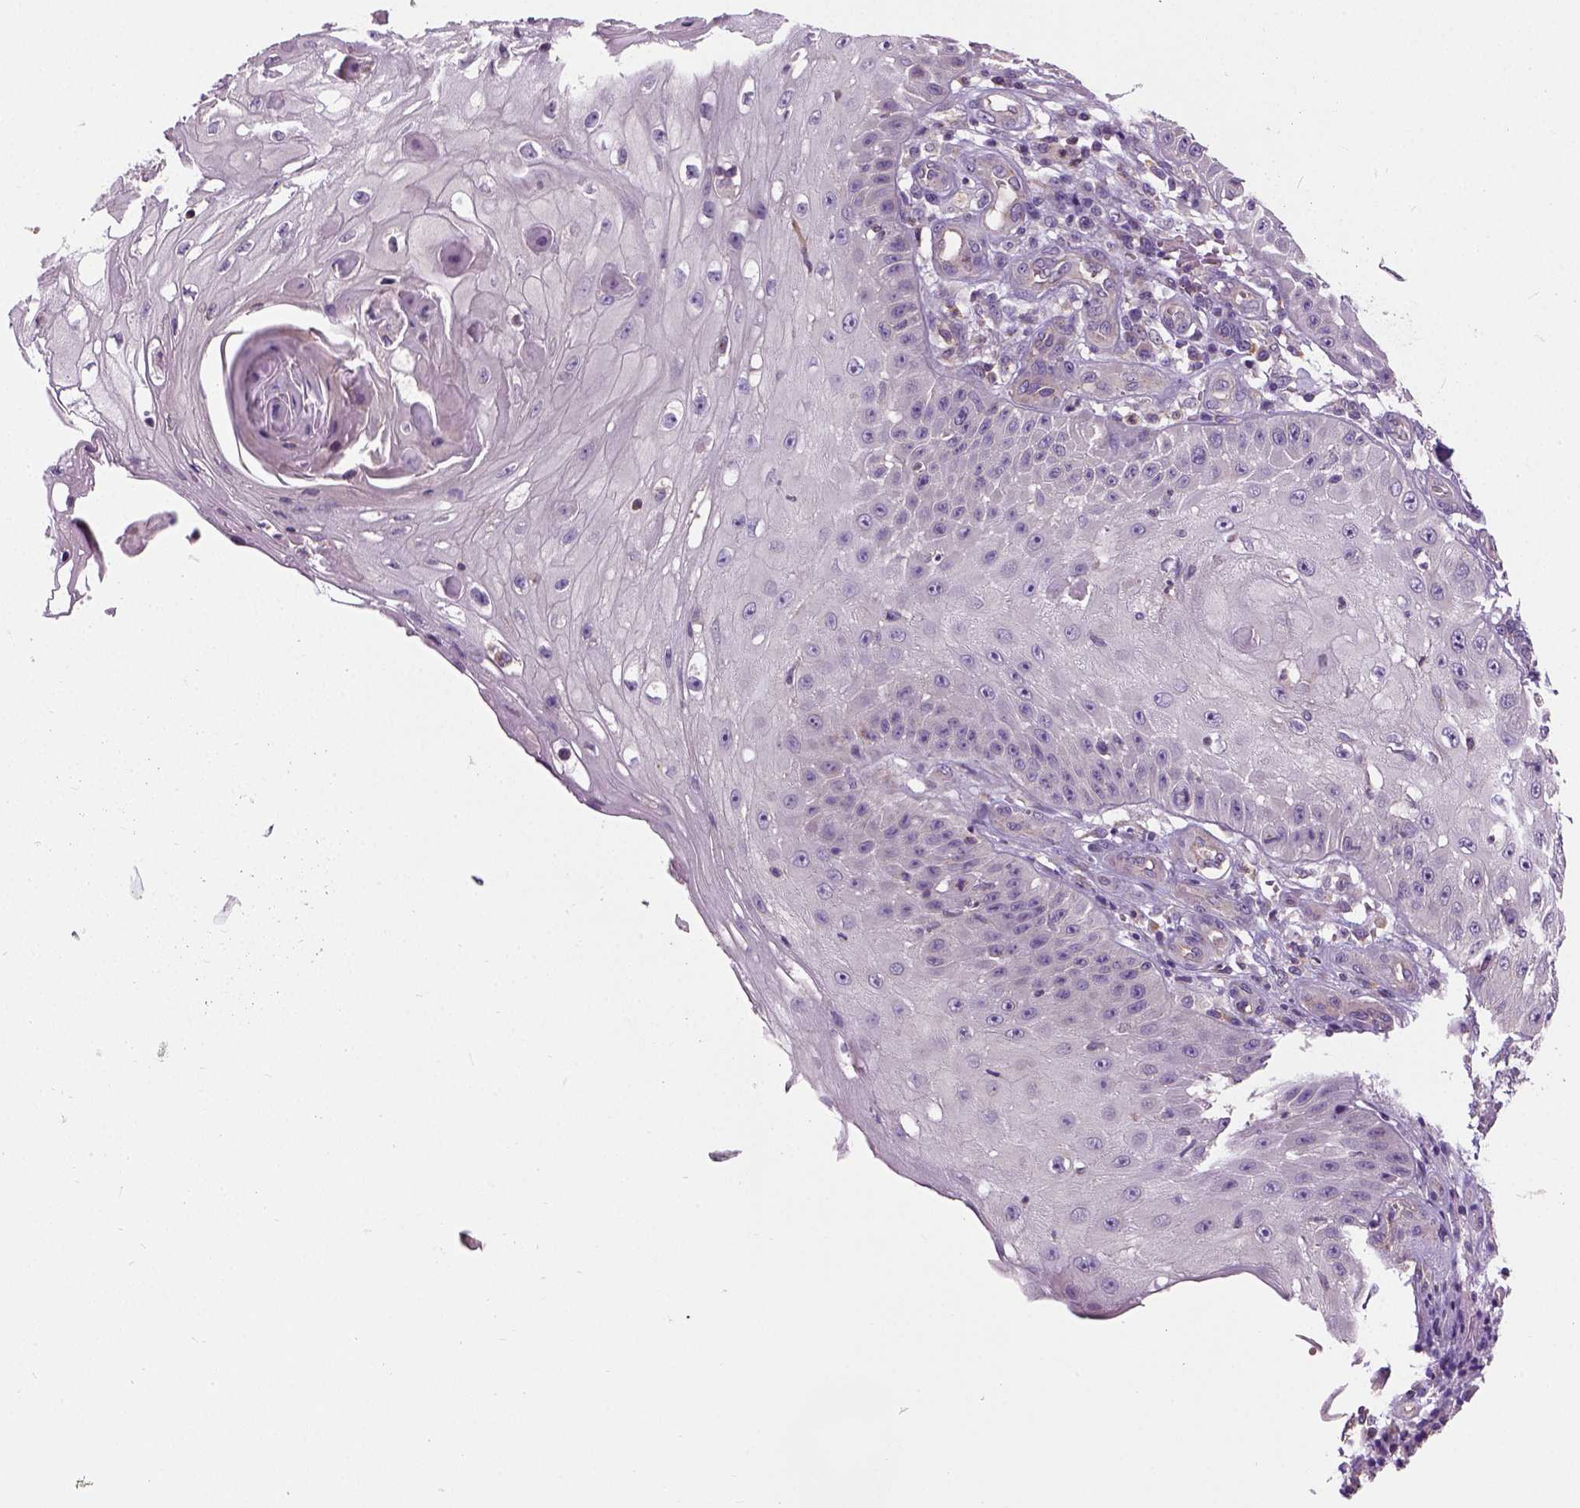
{"staining": {"intensity": "weak", "quantity": "<25%", "location": "cytoplasmic/membranous"}, "tissue": "skin cancer", "cell_type": "Tumor cells", "image_type": "cancer", "snomed": [{"axis": "morphology", "description": "Squamous cell carcinoma, NOS"}, {"axis": "topography", "description": "Skin"}], "caption": "The immunohistochemistry (IHC) image has no significant positivity in tumor cells of skin squamous cell carcinoma tissue. (Brightfield microscopy of DAB immunohistochemistry at high magnification).", "gene": "CRACR2A", "patient": {"sex": "male", "age": 70}}